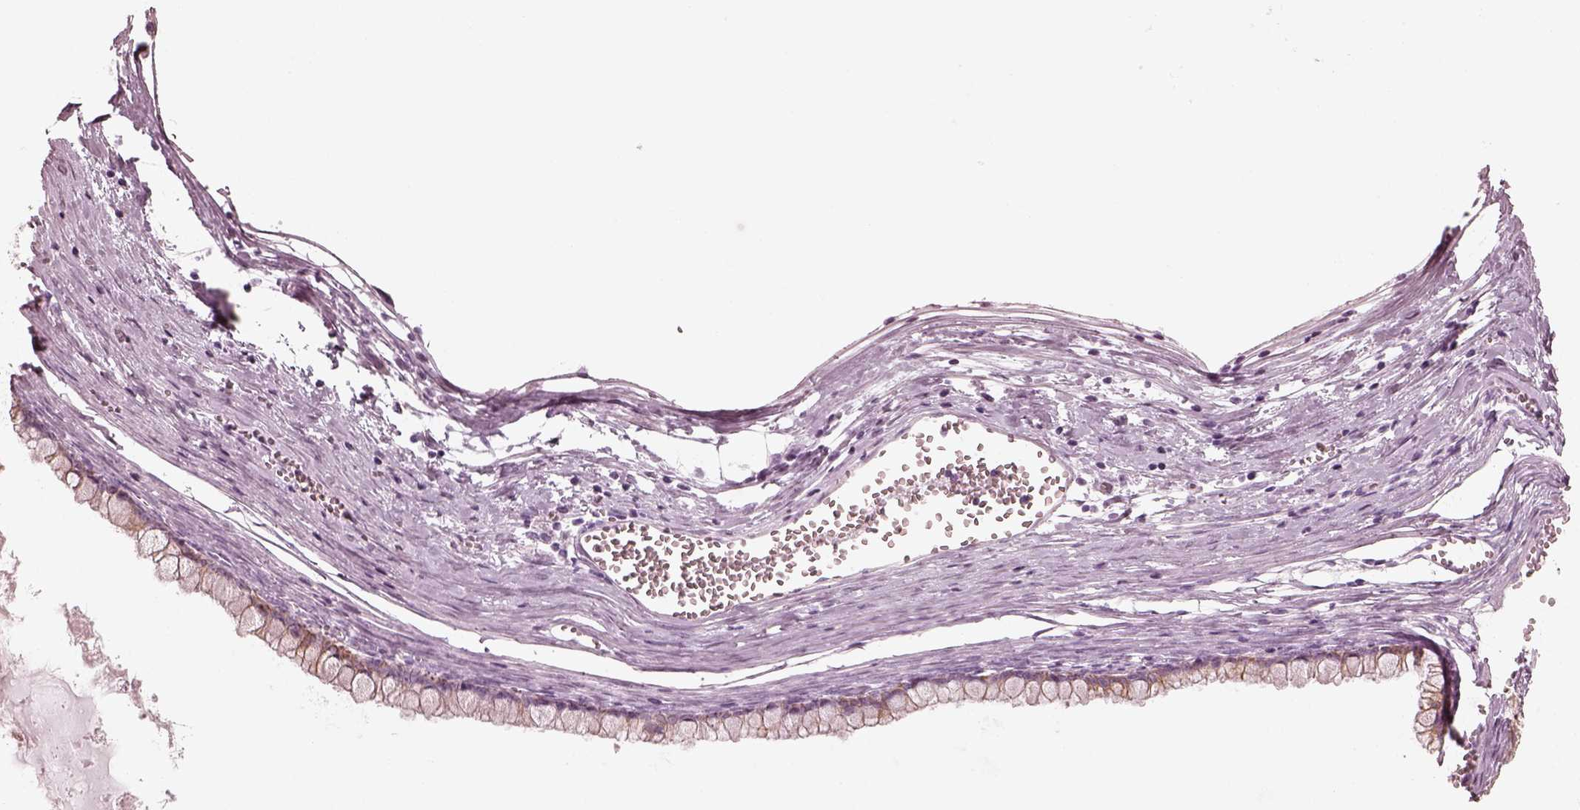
{"staining": {"intensity": "negative", "quantity": "none", "location": "none"}, "tissue": "ovarian cancer", "cell_type": "Tumor cells", "image_type": "cancer", "snomed": [{"axis": "morphology", "description": "Cystadenocarcinoma, mucinous, NOS"}, {"axis": "topography", "description": "Ovary"}], "caption": "Immunohistochemistry micrograph of ovarian cancer stained for a protein (brown), which exhibits no expression in tumor cells. The staining is performed using DAB brown chromogen with nuclei counter-stained in using hematoxylin.", "gene": "PON3", "patient": {"sex": "female", "age": 67}}